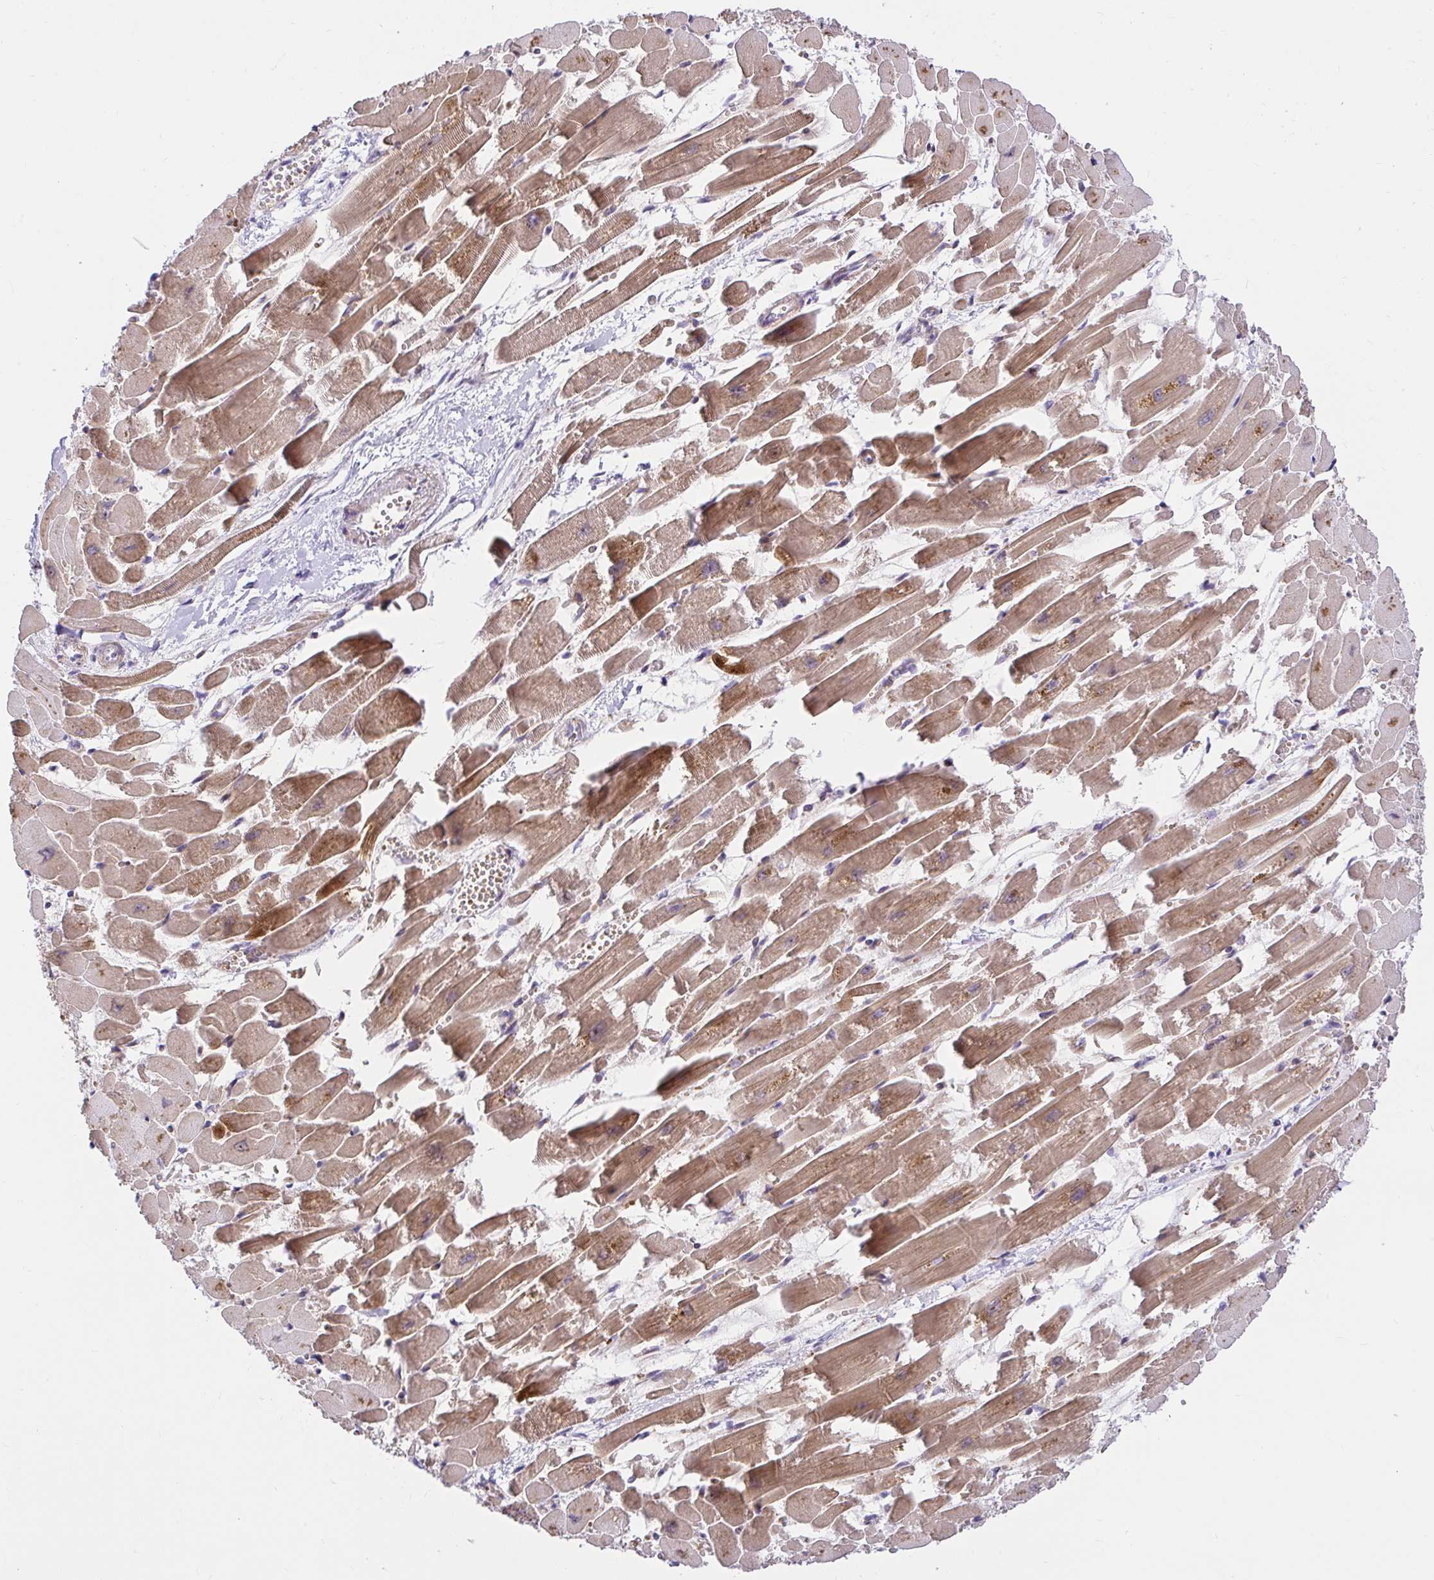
{"staining": {"intensity": "moderate", "quantity": ">75%", "location": "cytoplasmic/membranous"}, "tissue": "heart muscle", "cell_type": "Cardiomyocytes", "image_type": "normal", "snomed": [{"axis": "morphology", "description": "Normal tissue, NOS"}, {"axis": "topography", "description": "Heart"}], "caption": "Immunohistochemistry histopathology image of benign heart muscle: heart muscle stained using immunohistochemistry reveals medium levels of moderate protein expression localized specifically in the cytoplasmic/membranous of cardiomyocytes, appearing as a cytoplasmic/membranous brown color.", "gene": "TRIM55", "patient": {"sex": "female", "age": 52}}